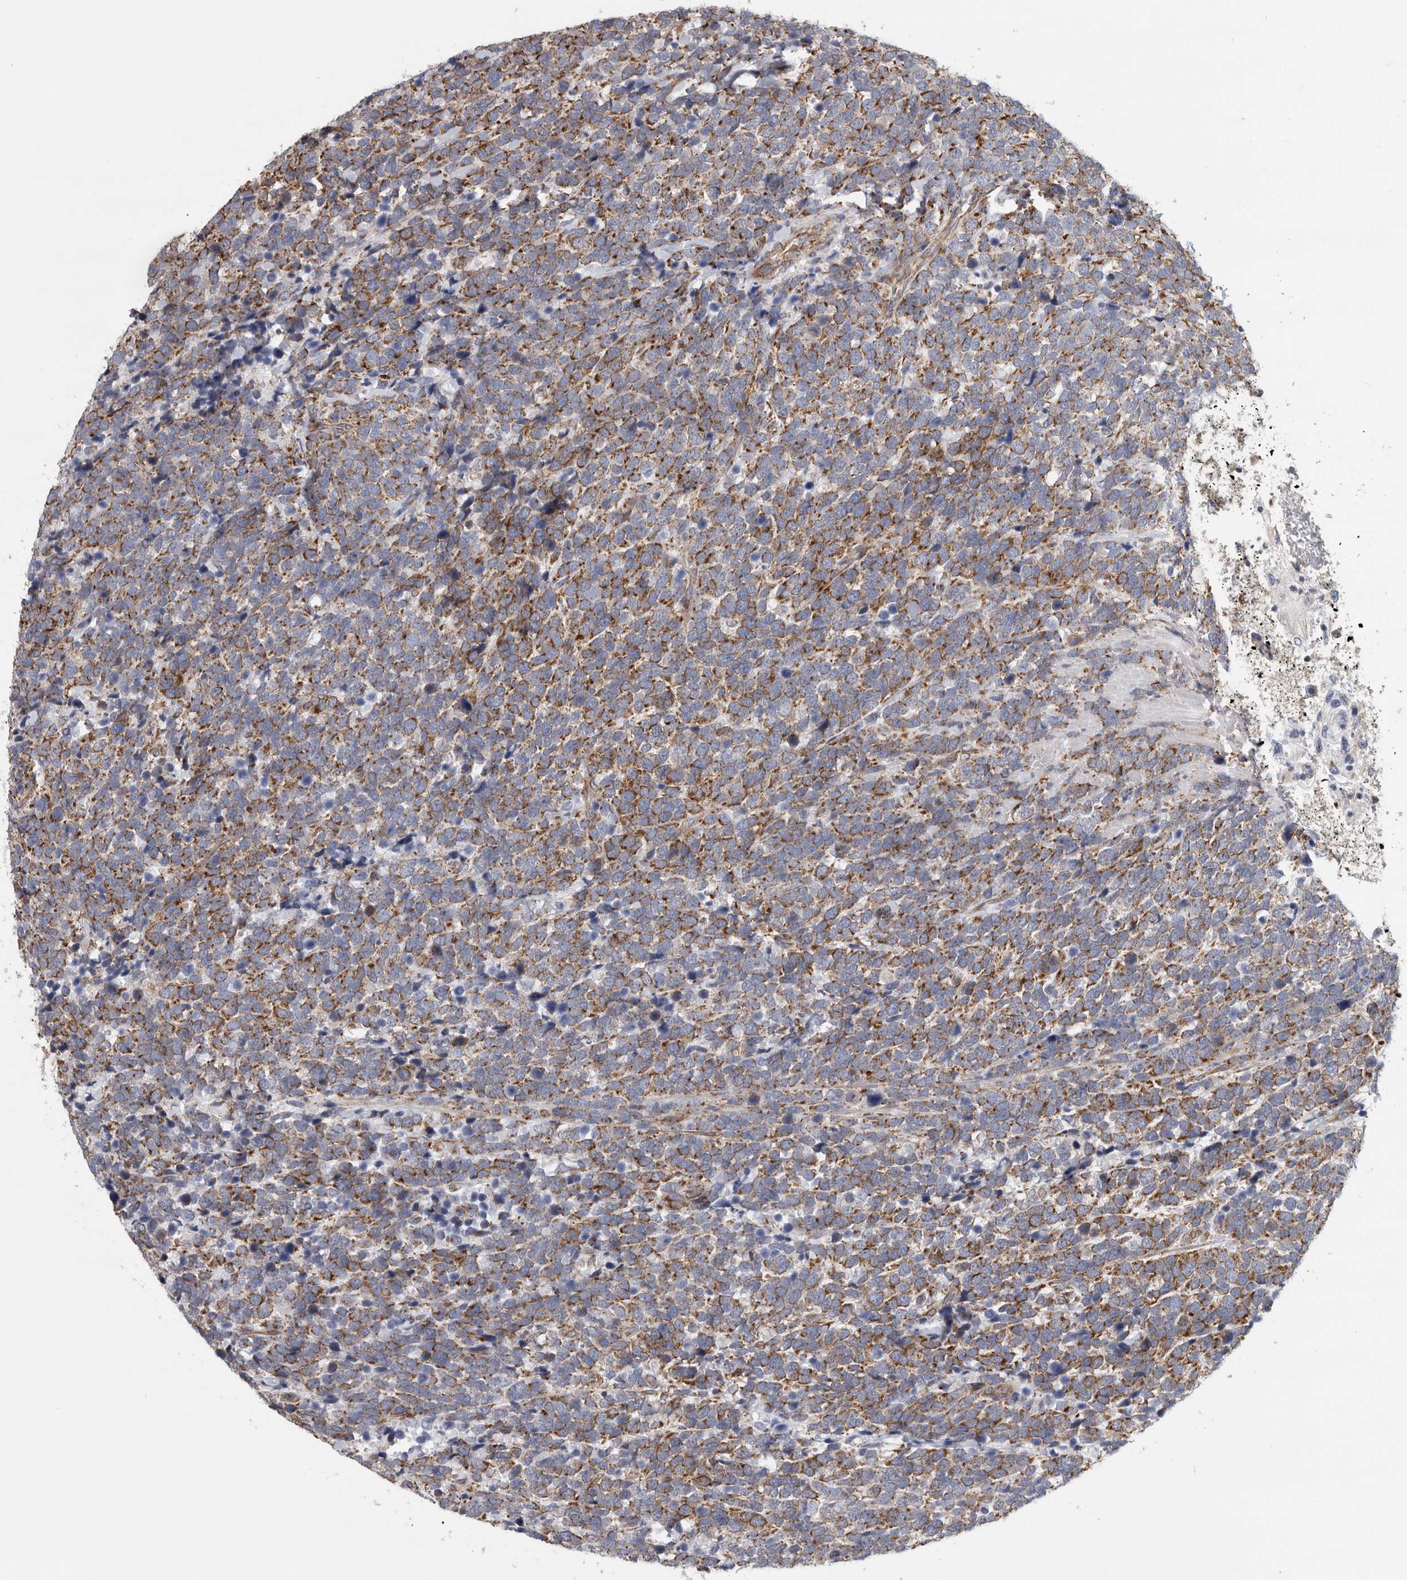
{"staining": {"intensity": "moderate", "quantity": ">75%", "location": "cytoplasmic/membranous"}, "tissue": "urothelial cancer", "cell_type": "Tumor cells", "image_type": "cancer", "snomed": [{"axis": "morphology", "description": "Urothelial carcinoma, High grade"}, {"axis": "topography", "description": "Urinary bladder"}], "caption": "Protein expression analysis of human urothelial carcinoma (high-grade) reveals moderate cytoplasmic/membranous positivity in approximately >75% of tumor cells. Immunohistochemistry (ihc) stains the protein of interest in brown and the nuclei are stained blue.", "gene": "FKBP8", "patient": {"sex": "female", "age": 82}}